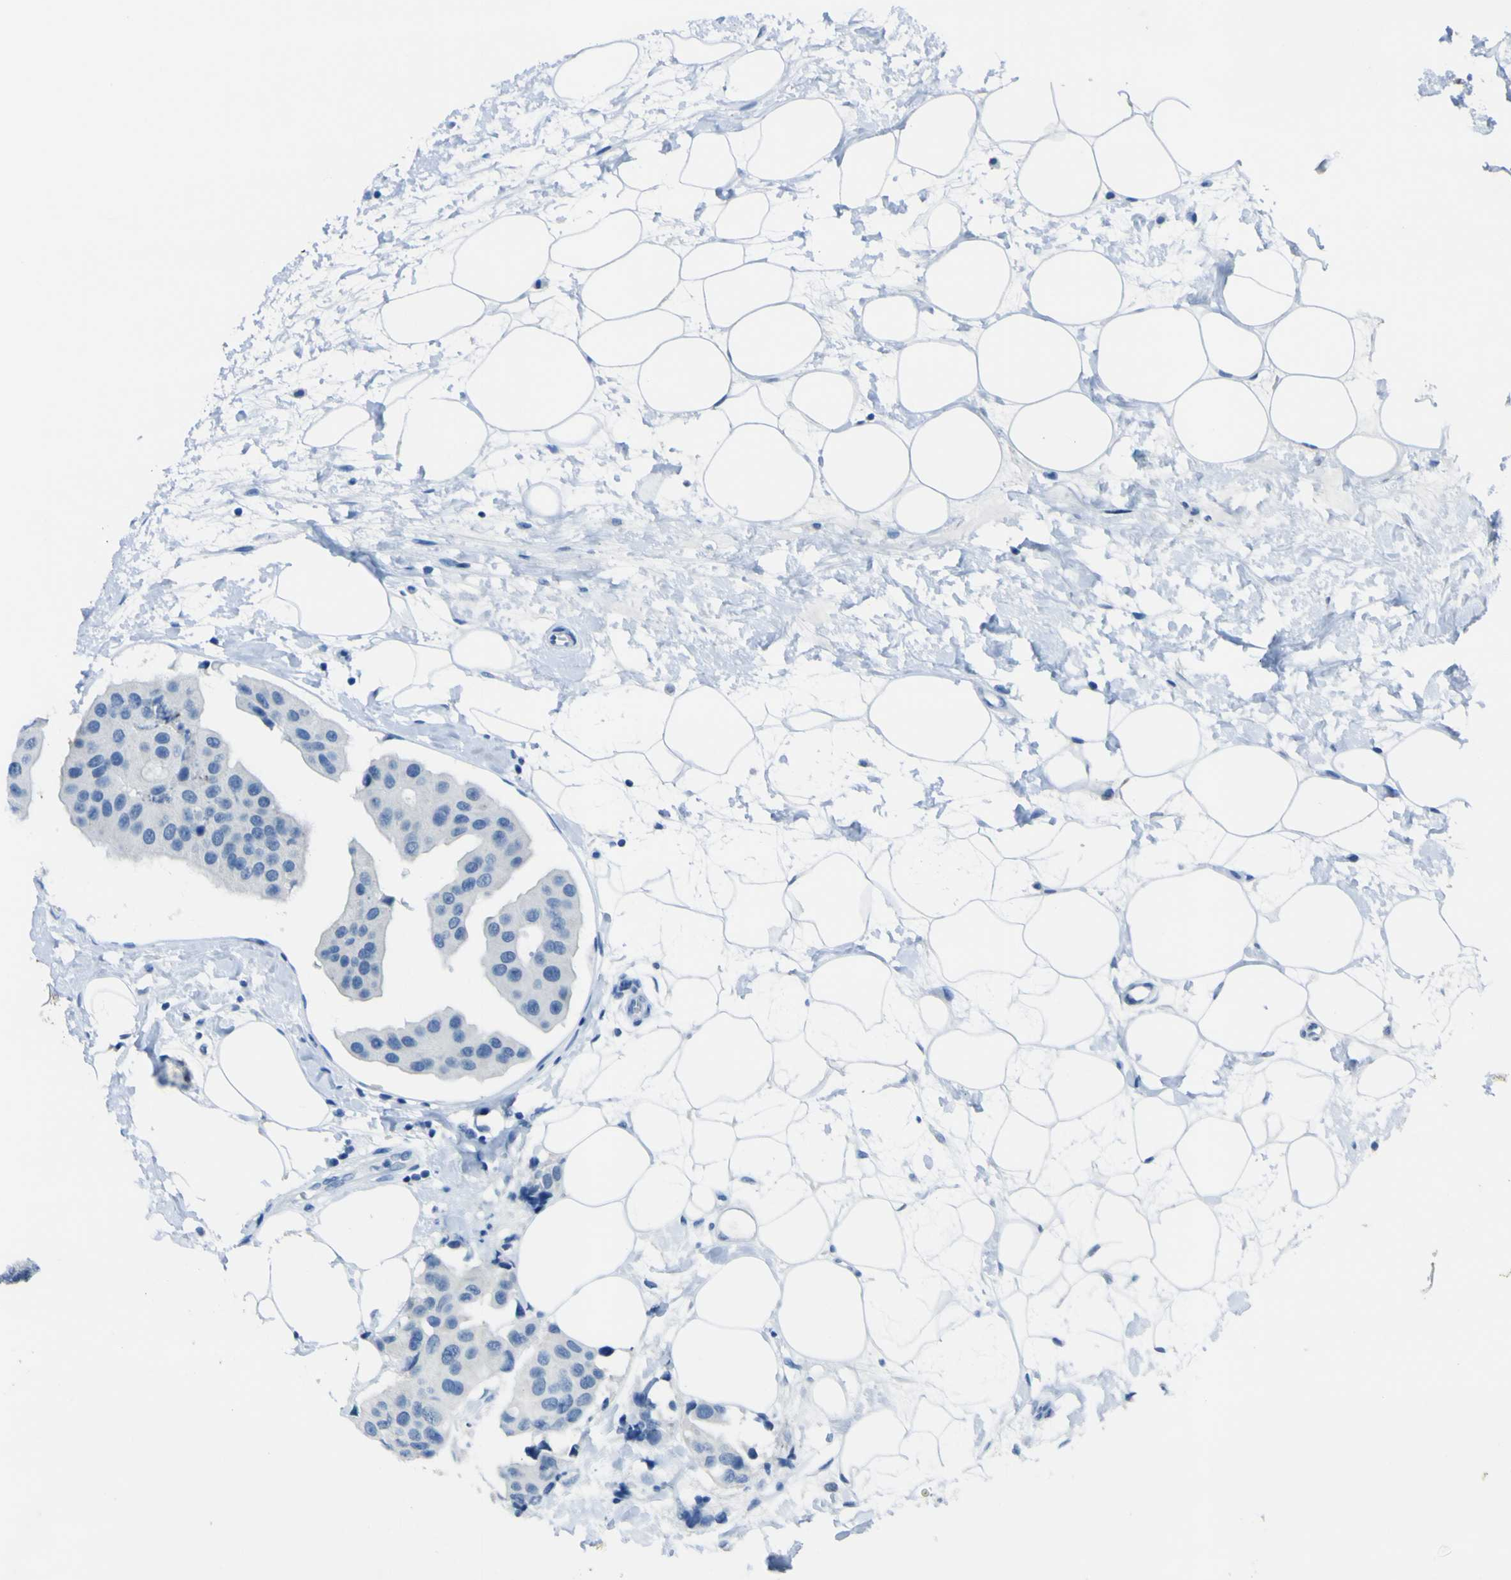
{"staining": {"intensity": "negative", "quantity": "none", "location": "none"}, "tissue": "breast cancer", "cell_type": "Tumor cells", "image_type": "cancer", "snomed": [{"axis": "morphology", "description": "Normal tissue, NOS"}, {"axis": "morphology", "description": "Duct carcinoma"}, {"axis": "topography", "description": "Breast"}], "caption": "DAB immunohistochemical staining of breast intraductal carcinoma exhibits no significant positivity in tumor cells. (Immunohistochemistry (ihc), brightfield microscopy, high magnification).", "gene": "PHKG1", "patient": {"sex": "female", "age": 39}}